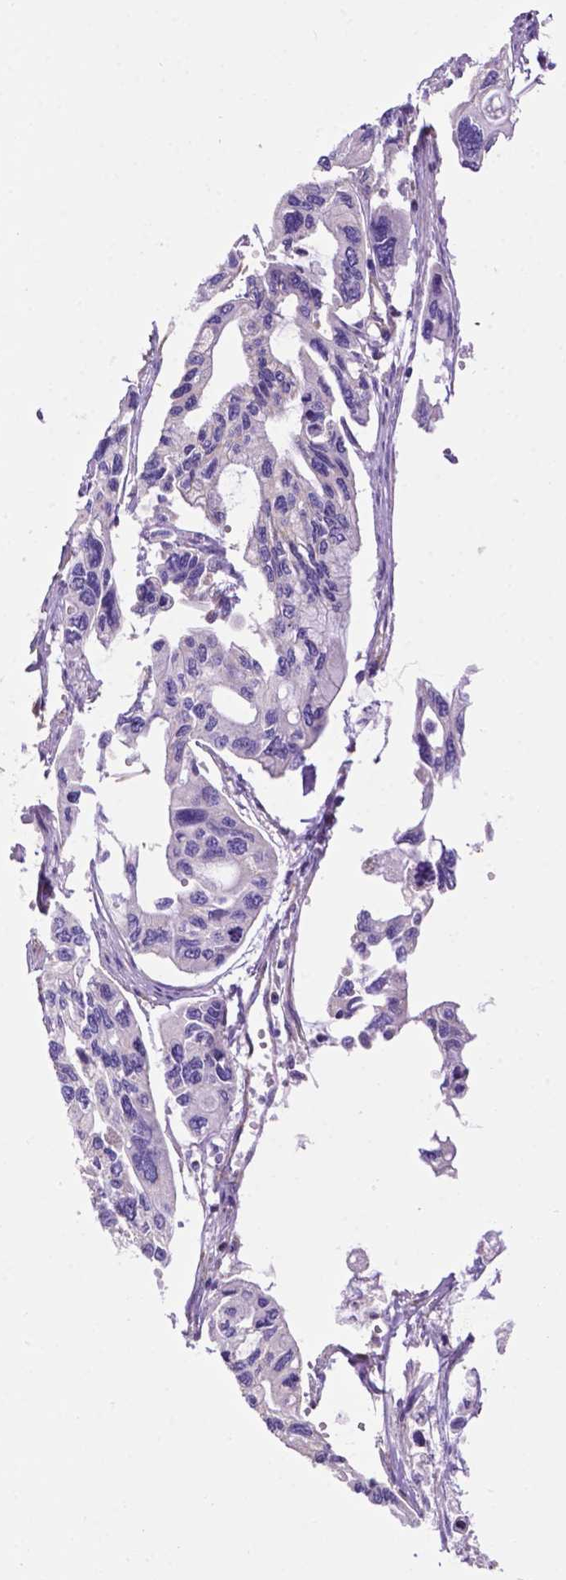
{"staining": {"intensity": "negative", "quantity": "none", "location": "none"}, "tissue": "pancreatic cancer", "cell_type": "Tumor cells", "image_type": "cancer", "snomed": [{"axis": "morphology", "description": "Adenocarcinoma, NOS"}, {"axis": "topography", "description": "Pancreas"}], "caption": "Tumor cells are negative for brown protein staining in pancreatic cancer.", "gene": "PHYHIP", "patient": {"sex": "female", "age": 76}}